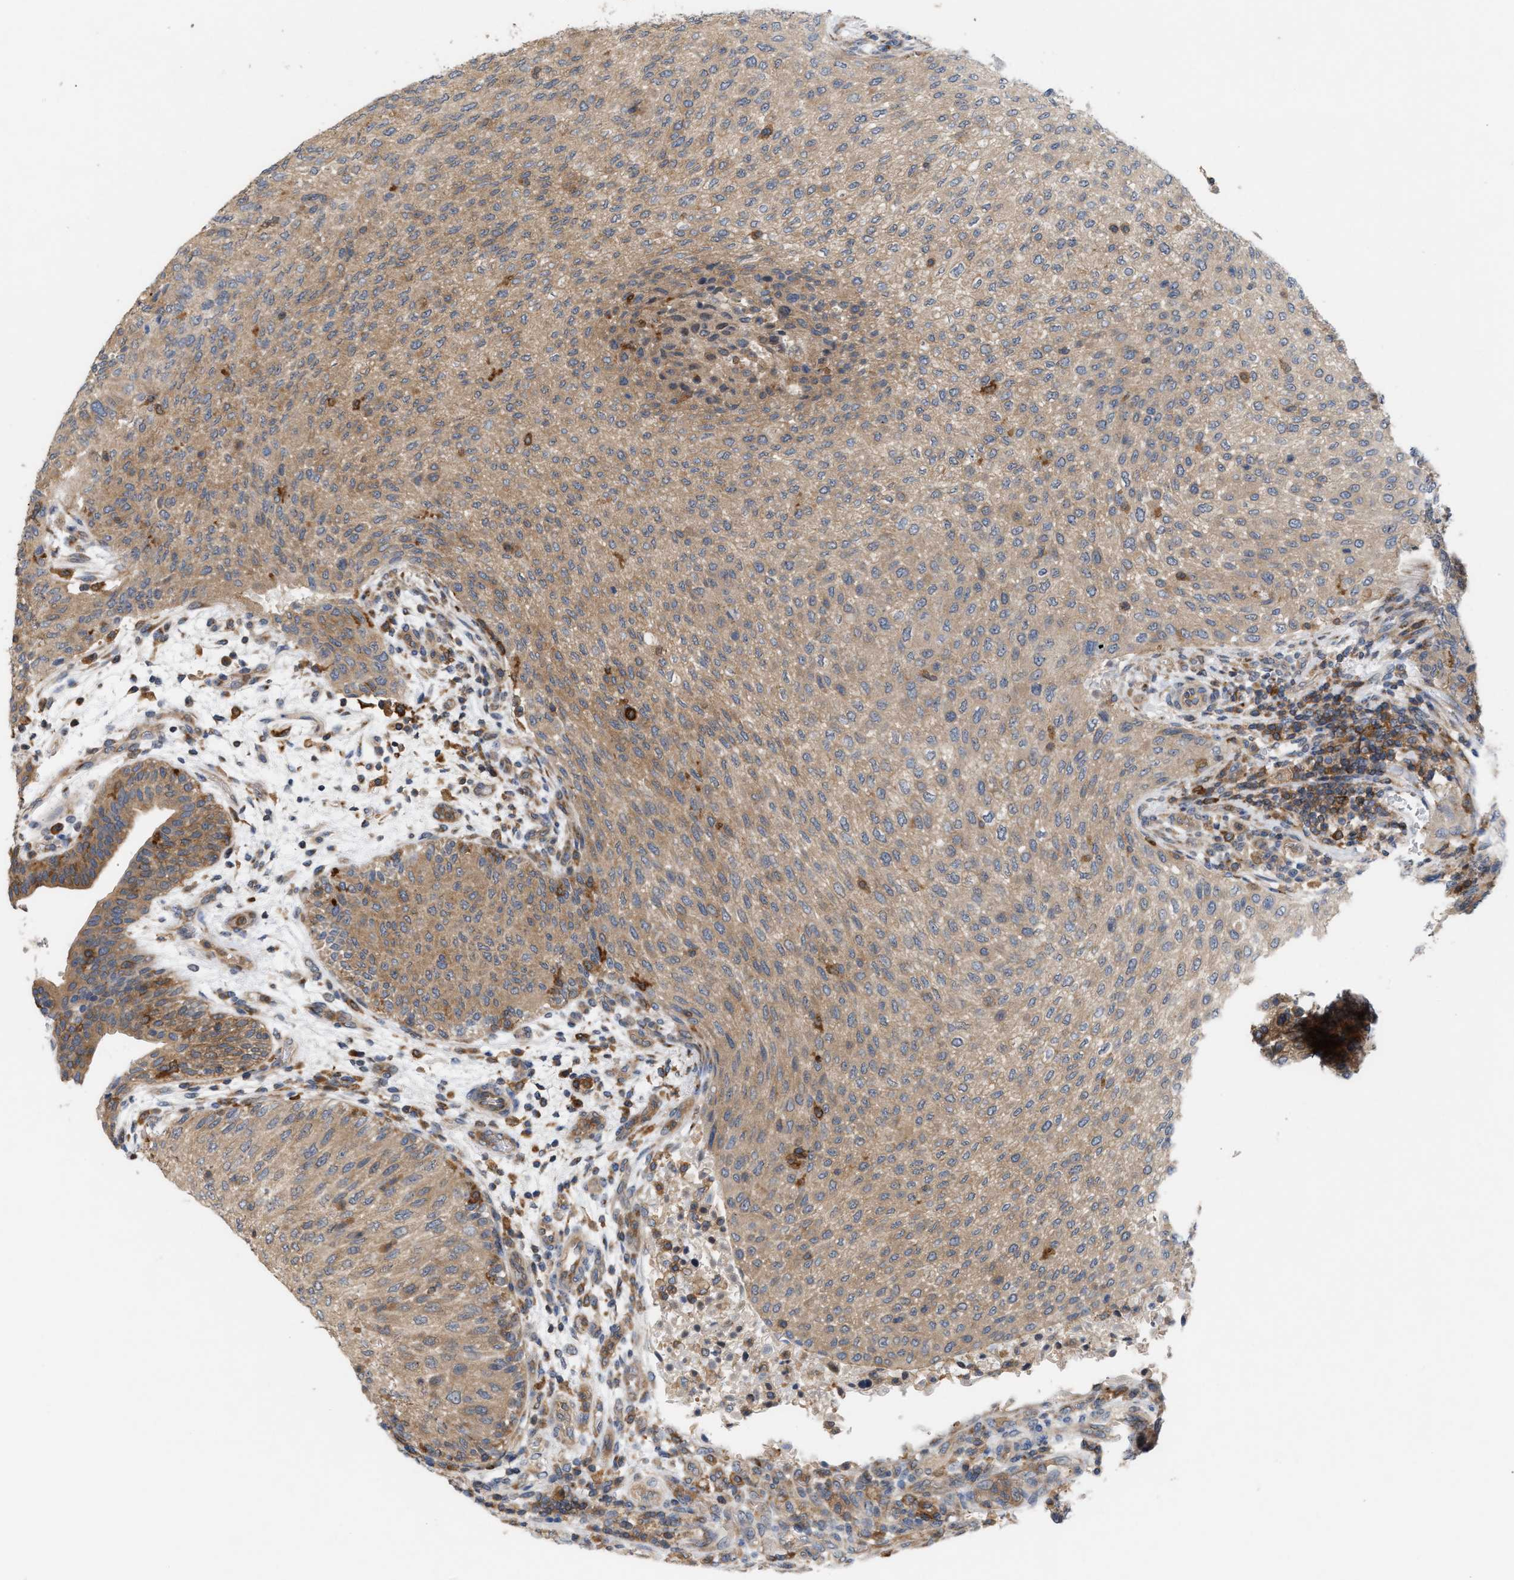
{"staining": {"intensity": "moderate", "quantity": ">75%", "location": "cytoplasmic/membranous"}, "tissue": "urothelial cancer", "cell_type": "Tumor cells", "image_type": "cancer", "snomed": [{"axis": "morphology", "description": "Urothelial carcinoma, Low grade"}, {"axis": "morphology", "description": "Urothelial carcinoma, High grade"}, {"axis": "topography", "description": "Urinary bladder"}], "caption": "Immunohistochemistry (IHC) (DAB) staining of human low-grade urothelial carcinoma demonstrates moderate cytoplasmic/membranous protein expression in approximately >75% of tumor cells.", "gene": "DBNL", "patient": {"sex": "male", "age": 35}}